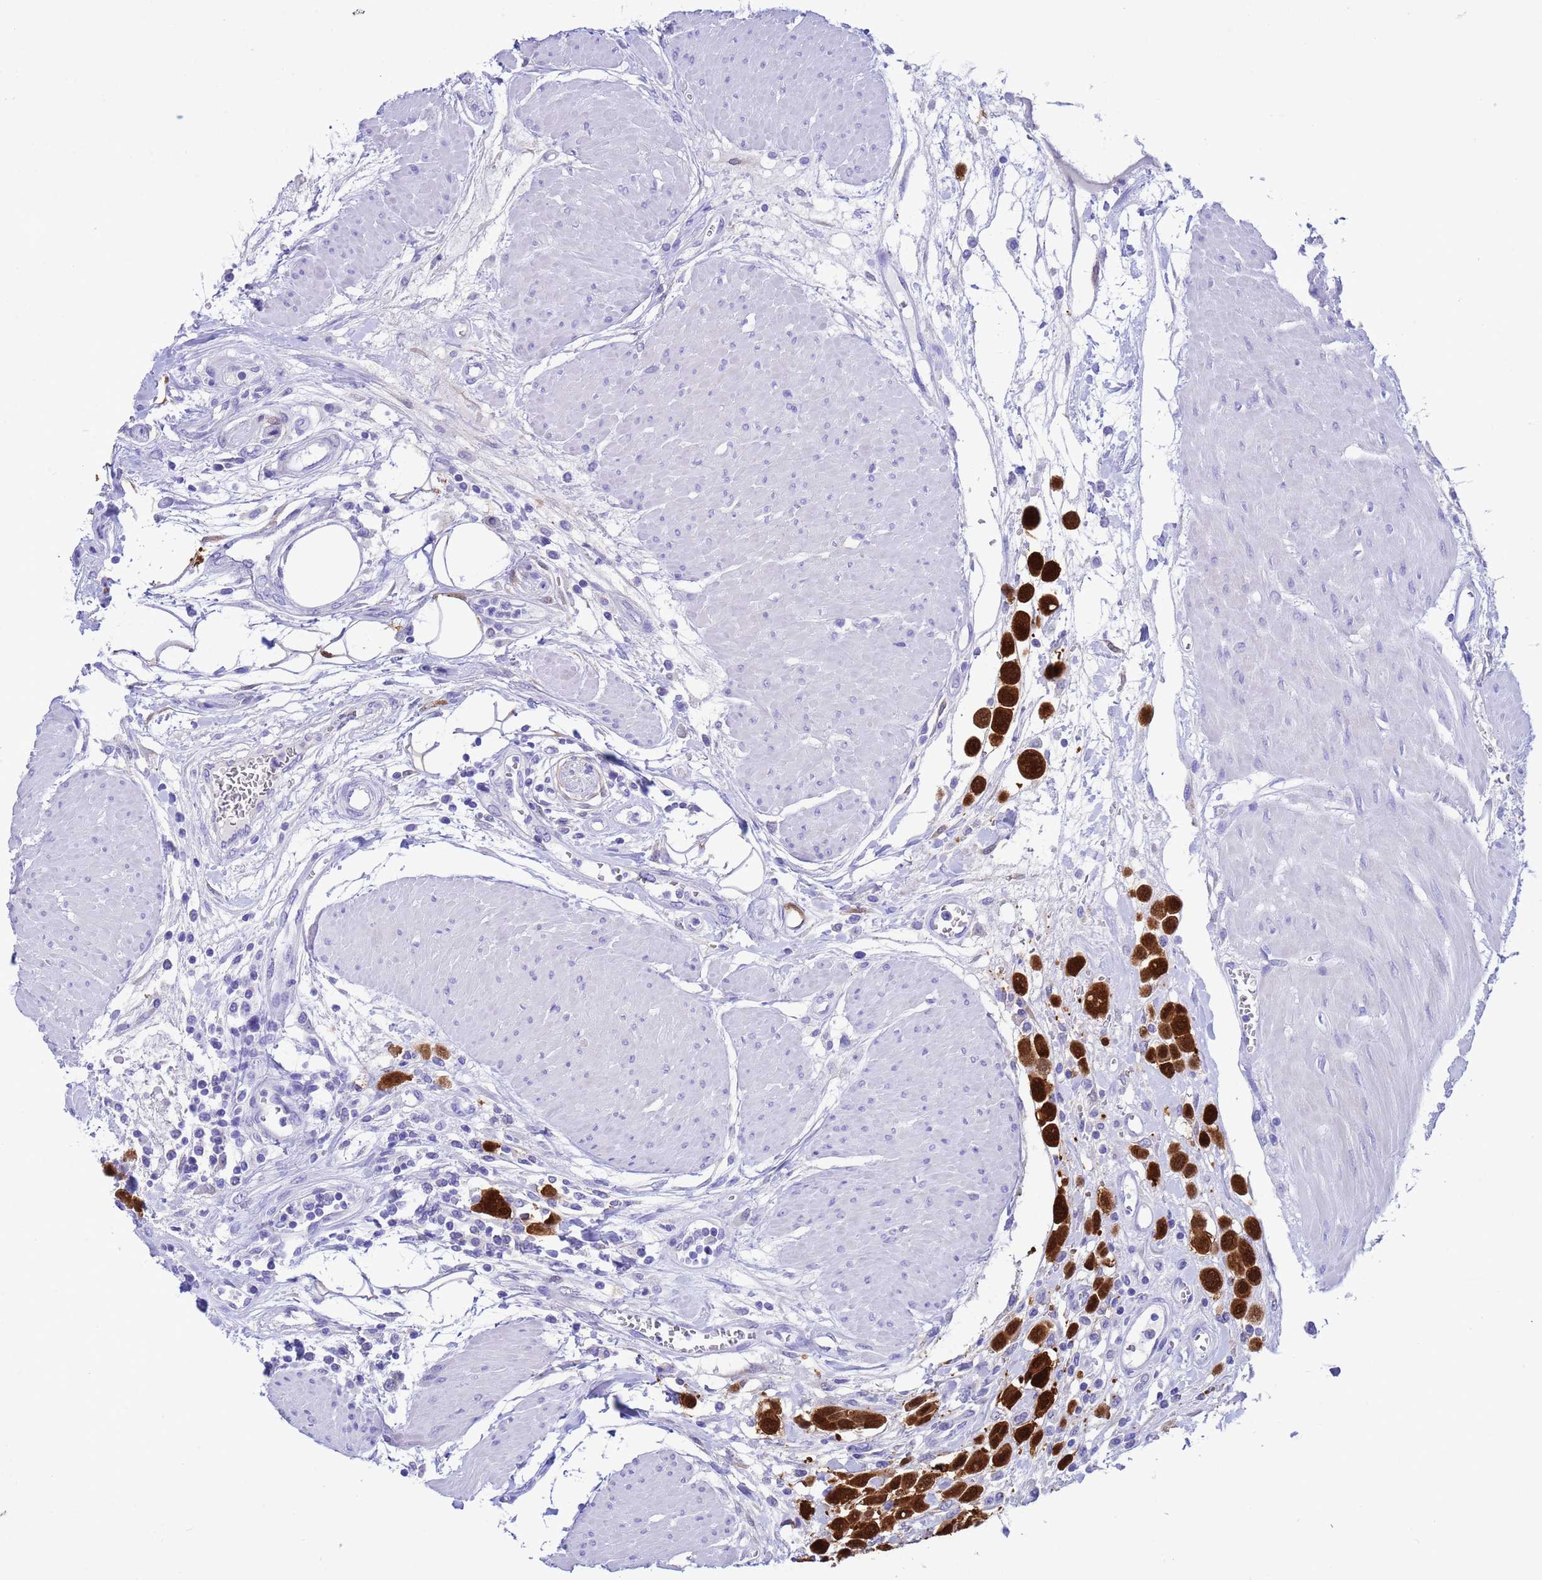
{"staining": {"intensity": "strong", "quantity": ">75%", "location": "cytoplasmic/membranous,nuclear"}, "tissue": "urothelial cancer", "cell_type": "Tumor cells", "image_type": "cancer", "snomed": [{"axis": "morphology", "description": "Urothelial carcinoma, High grade"}, {"axis": "topography", "description": "Urinary bladder"}], "caption": "Immunohistochemical staining of urothelial cancer demonstrates high levels of strong cytoplasmic/membranous and nuclear expression in about >75% of tumor cells.", "gene": "AKR1C2", "patient": {"sex": "male", "age": 50}}